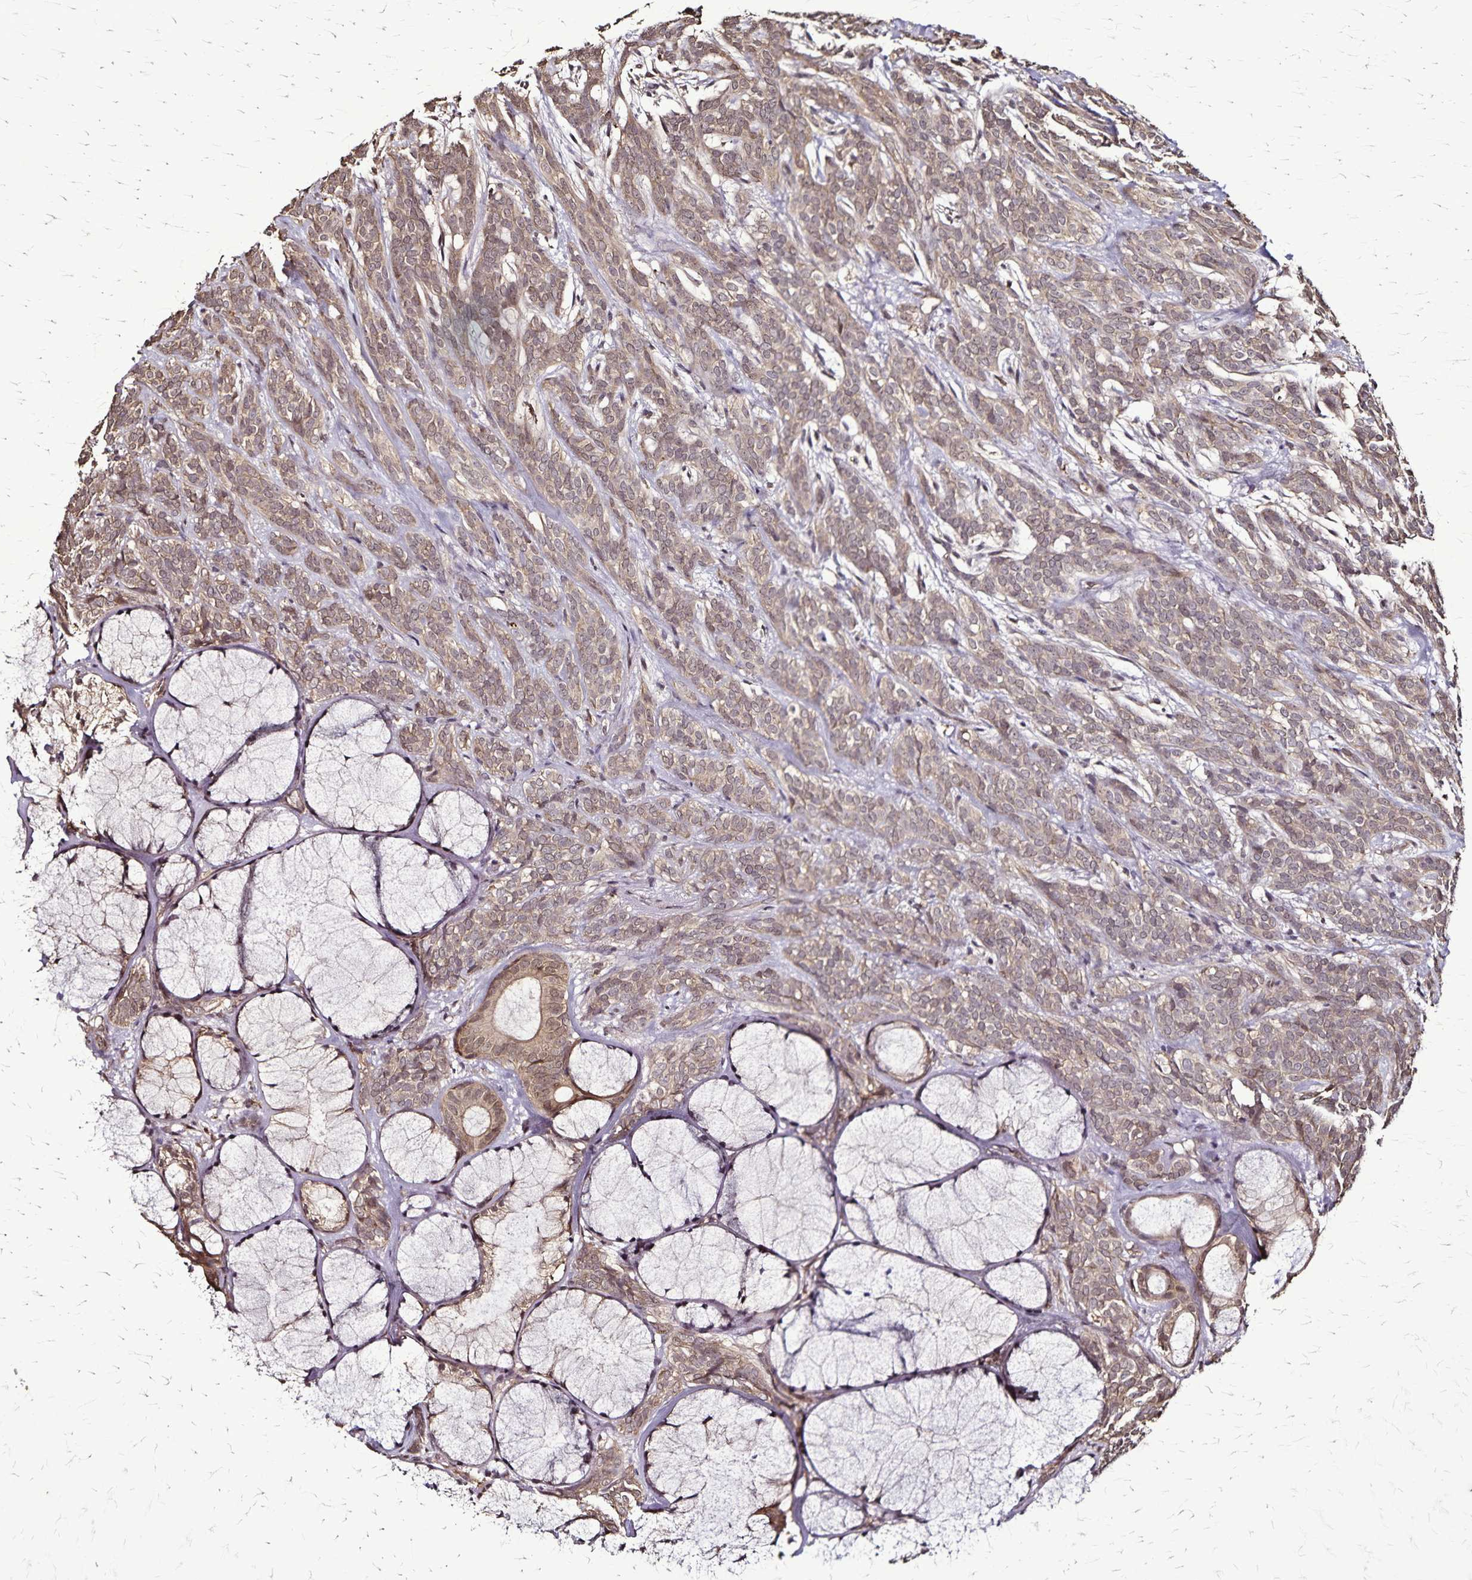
{"staining": {"intensity": "weak", "quantity": ">75%", "location": "cytoplasmic/membranous,nuclear"}, "tissue": "head and neck cancer", "cell_type": "Tumor cells", "image_type": "cancer", "snomed": [{"axis": "morphology", "description": "Adenocarcinoma, NOS"}, {"axis": "topography", "description": "Head-Neck"}], "caption": "Immunohistochemistry (IHC) photomicrograph of human head and neck adenocarcinoma stained for a protein (brown), which exhibits low levels of weak cytoplasmic/membranous and nuclear expression in approximately >75% of tumor cells.", "gene": "CHMP1B", "patient": {"sex": "female", "age": 57}}